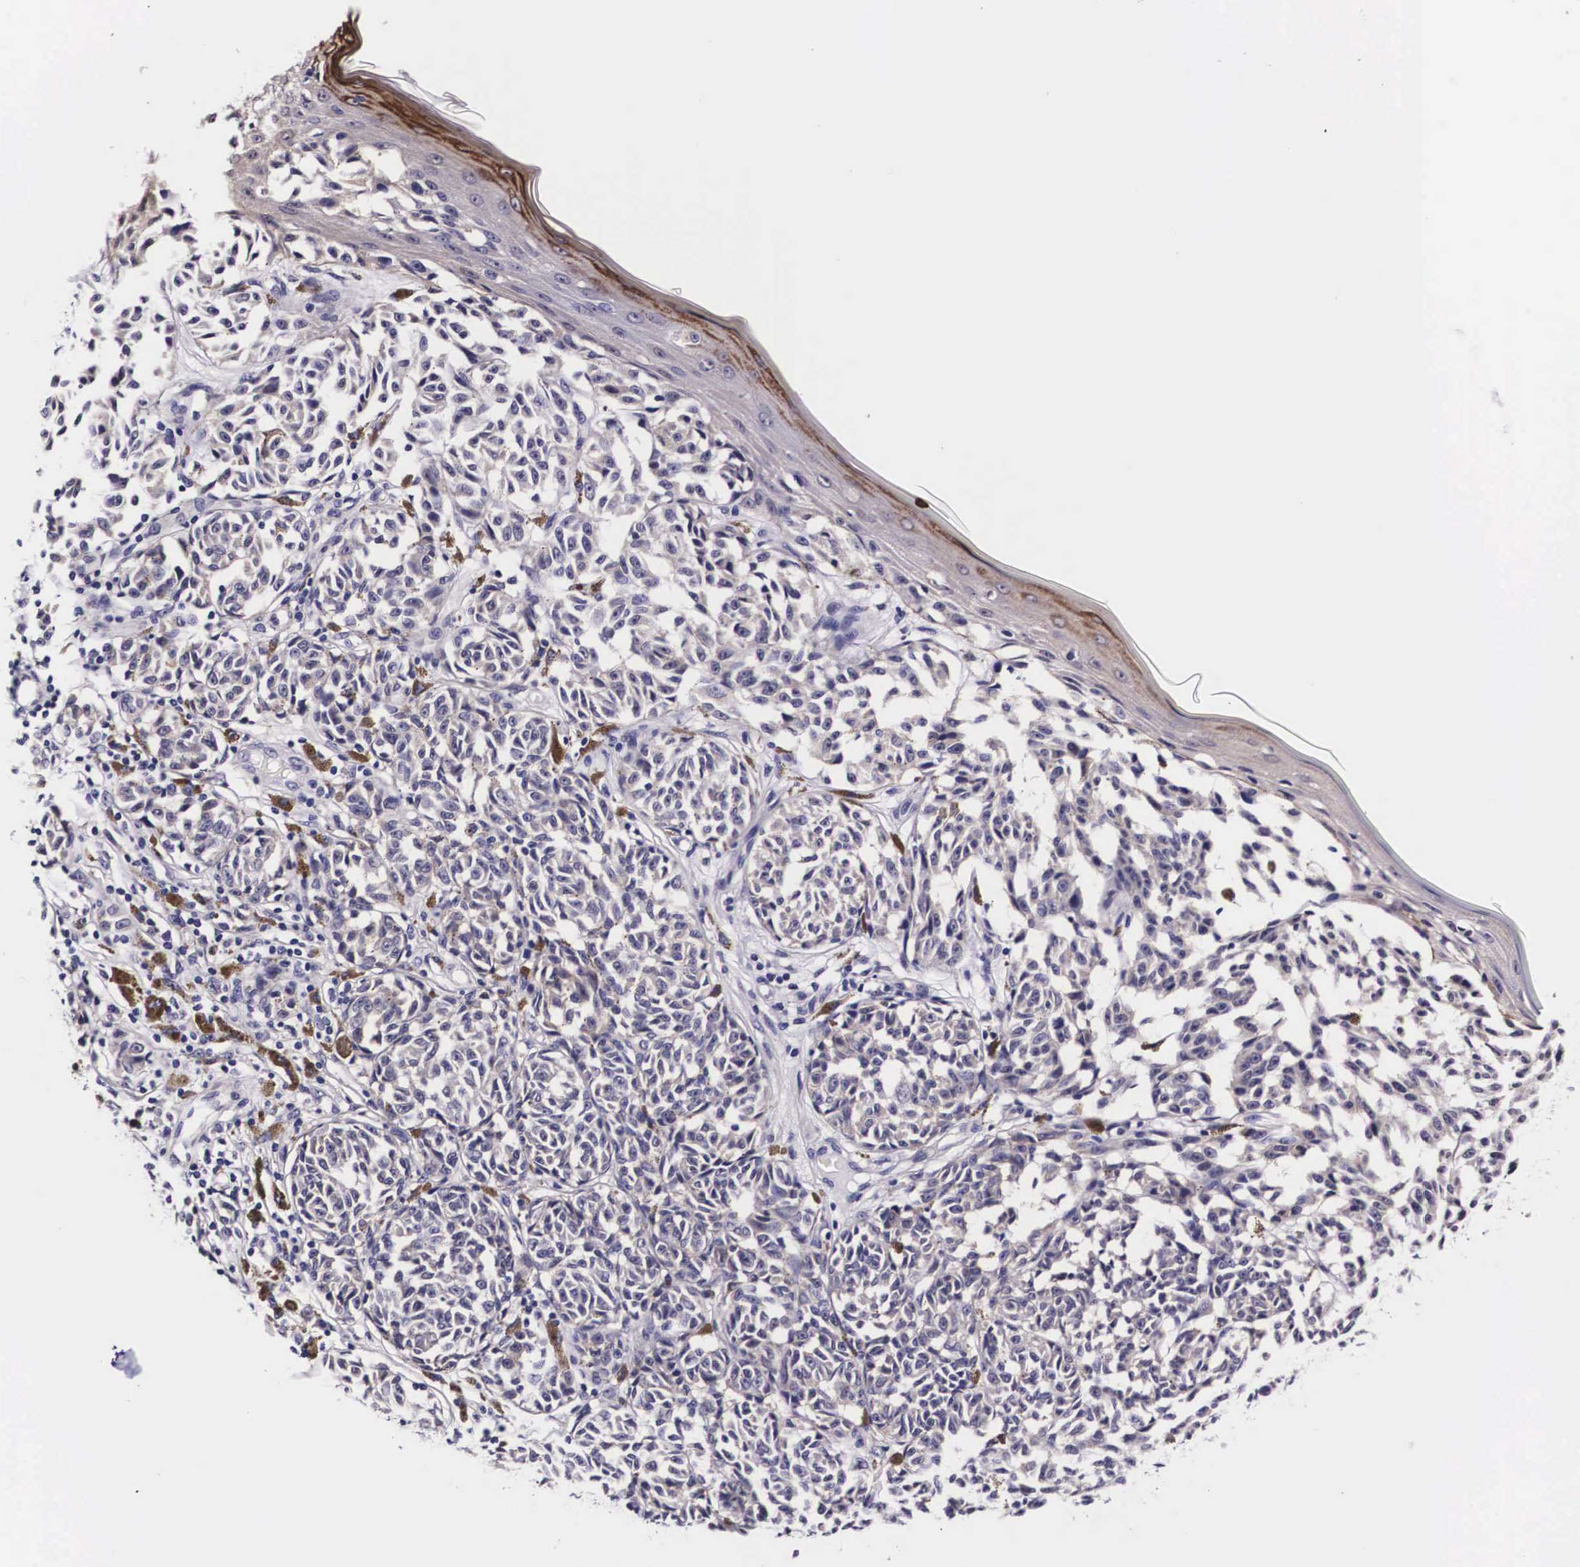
{"staining": {"intensity": "negative", "quantity": "none", "location": "none"}, "tissue": "melanoma", "cell_type": "Tumor cells", "image_type": "cancer", "snomed": [{"axis": "morphology", "description": "Malignant melanoma, NOS"}, {"axis": "topography", "description": "Skin"}], "caption": "DAB immunohistochemical staining of melanoma exhibits no significant expression in tumor cells.", "gene": "PHETA2", "patient": {"sex": "male", "age": 49}}